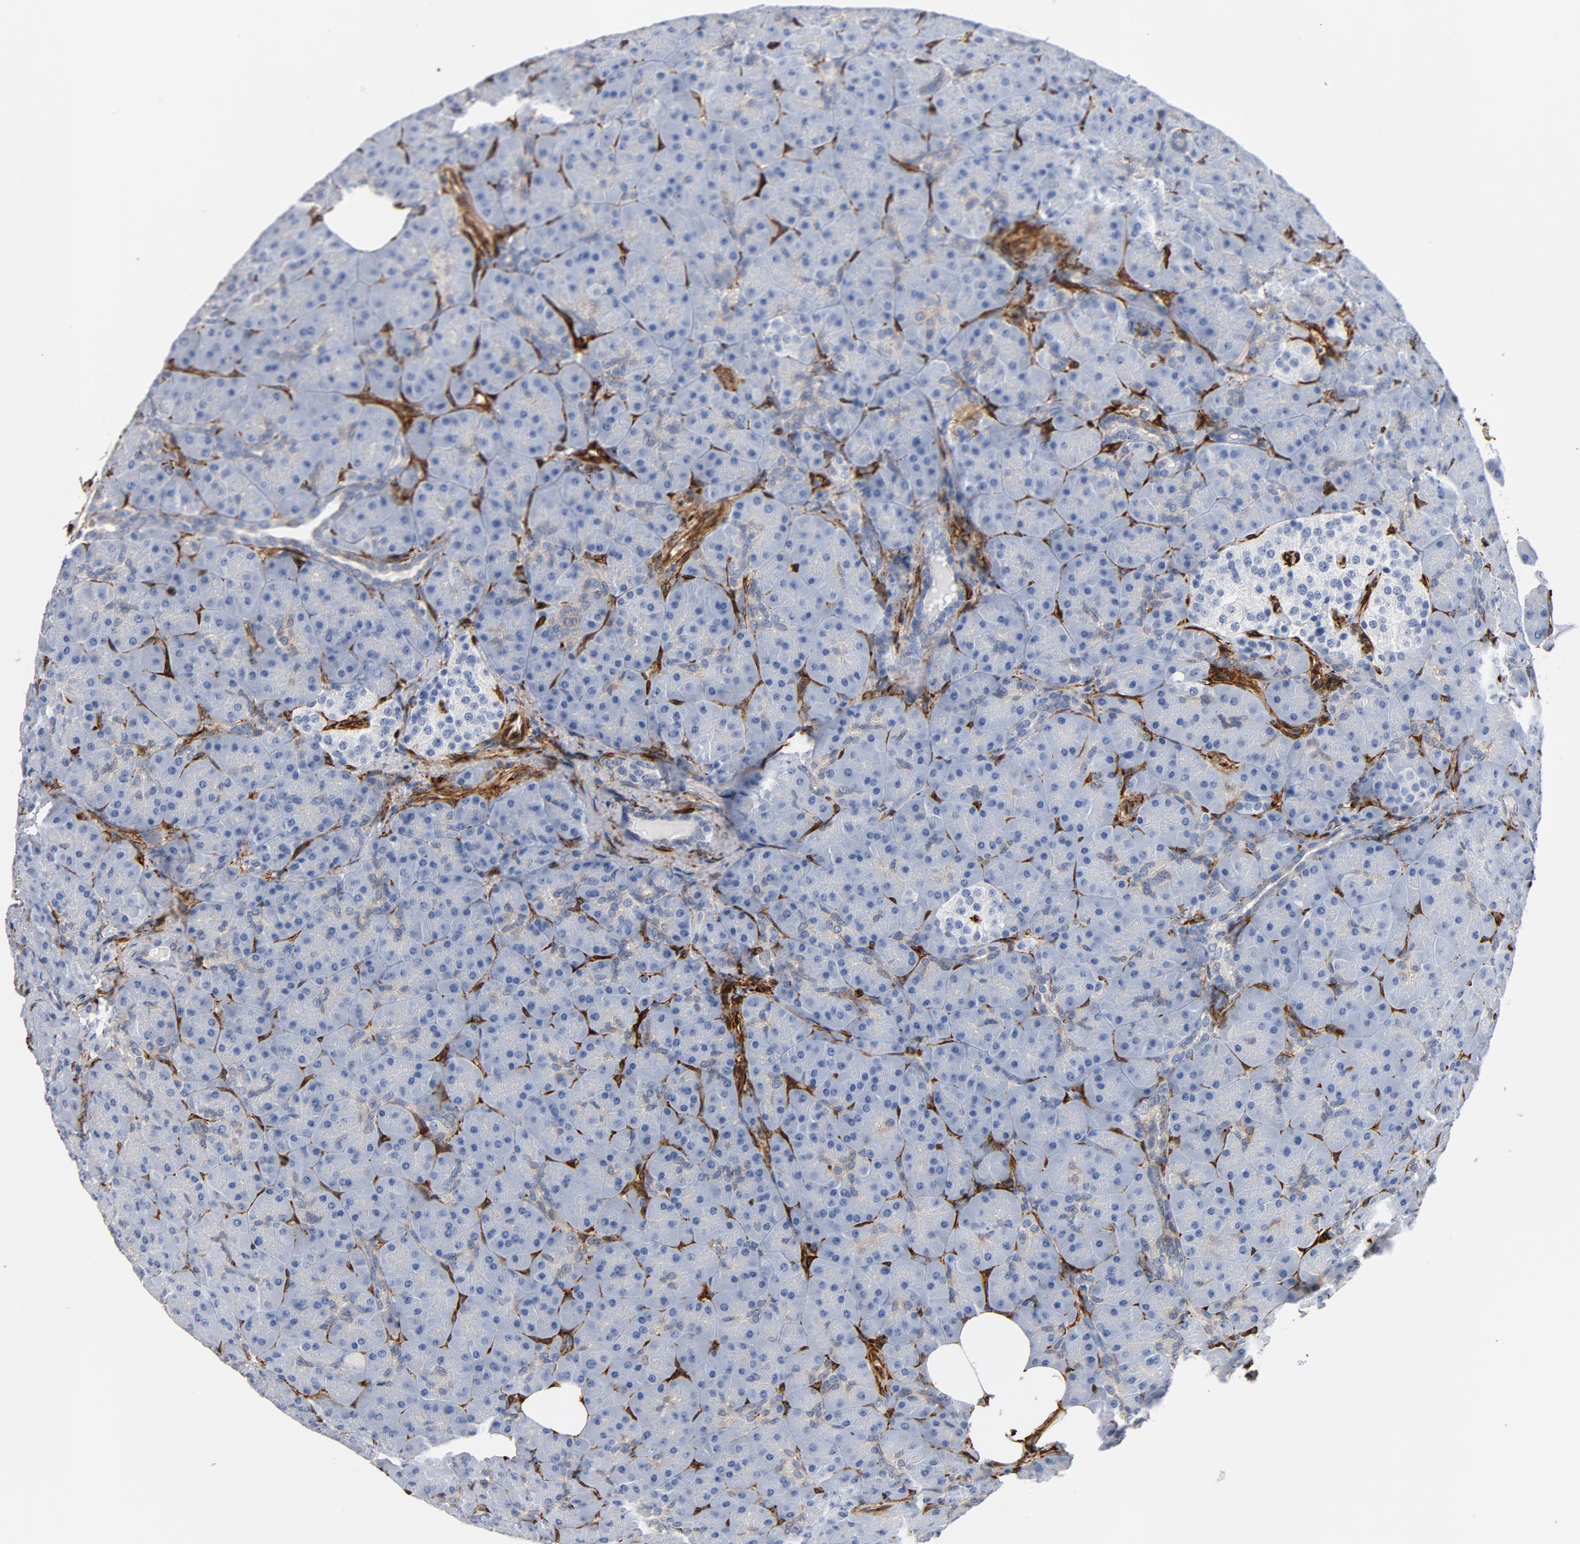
{"staining": {"intensity": "negative", "quantity": "none", "location": "none"}, "tissue": "pancreas", "cell_type": "Exocrine glandular cells", "image_type": "normal", "snomed": [{"axis": "morphology", "description": "Normal tissue, NOS"}, {"axis": "topography", "description": "Pancreas"}], "caption": "Photomicrograph shows no significant protein expression in exocrine glandular cells of benign pancreas.", "gene": "SERPINH1", "patient": {"sex": "male", "age": 66}}